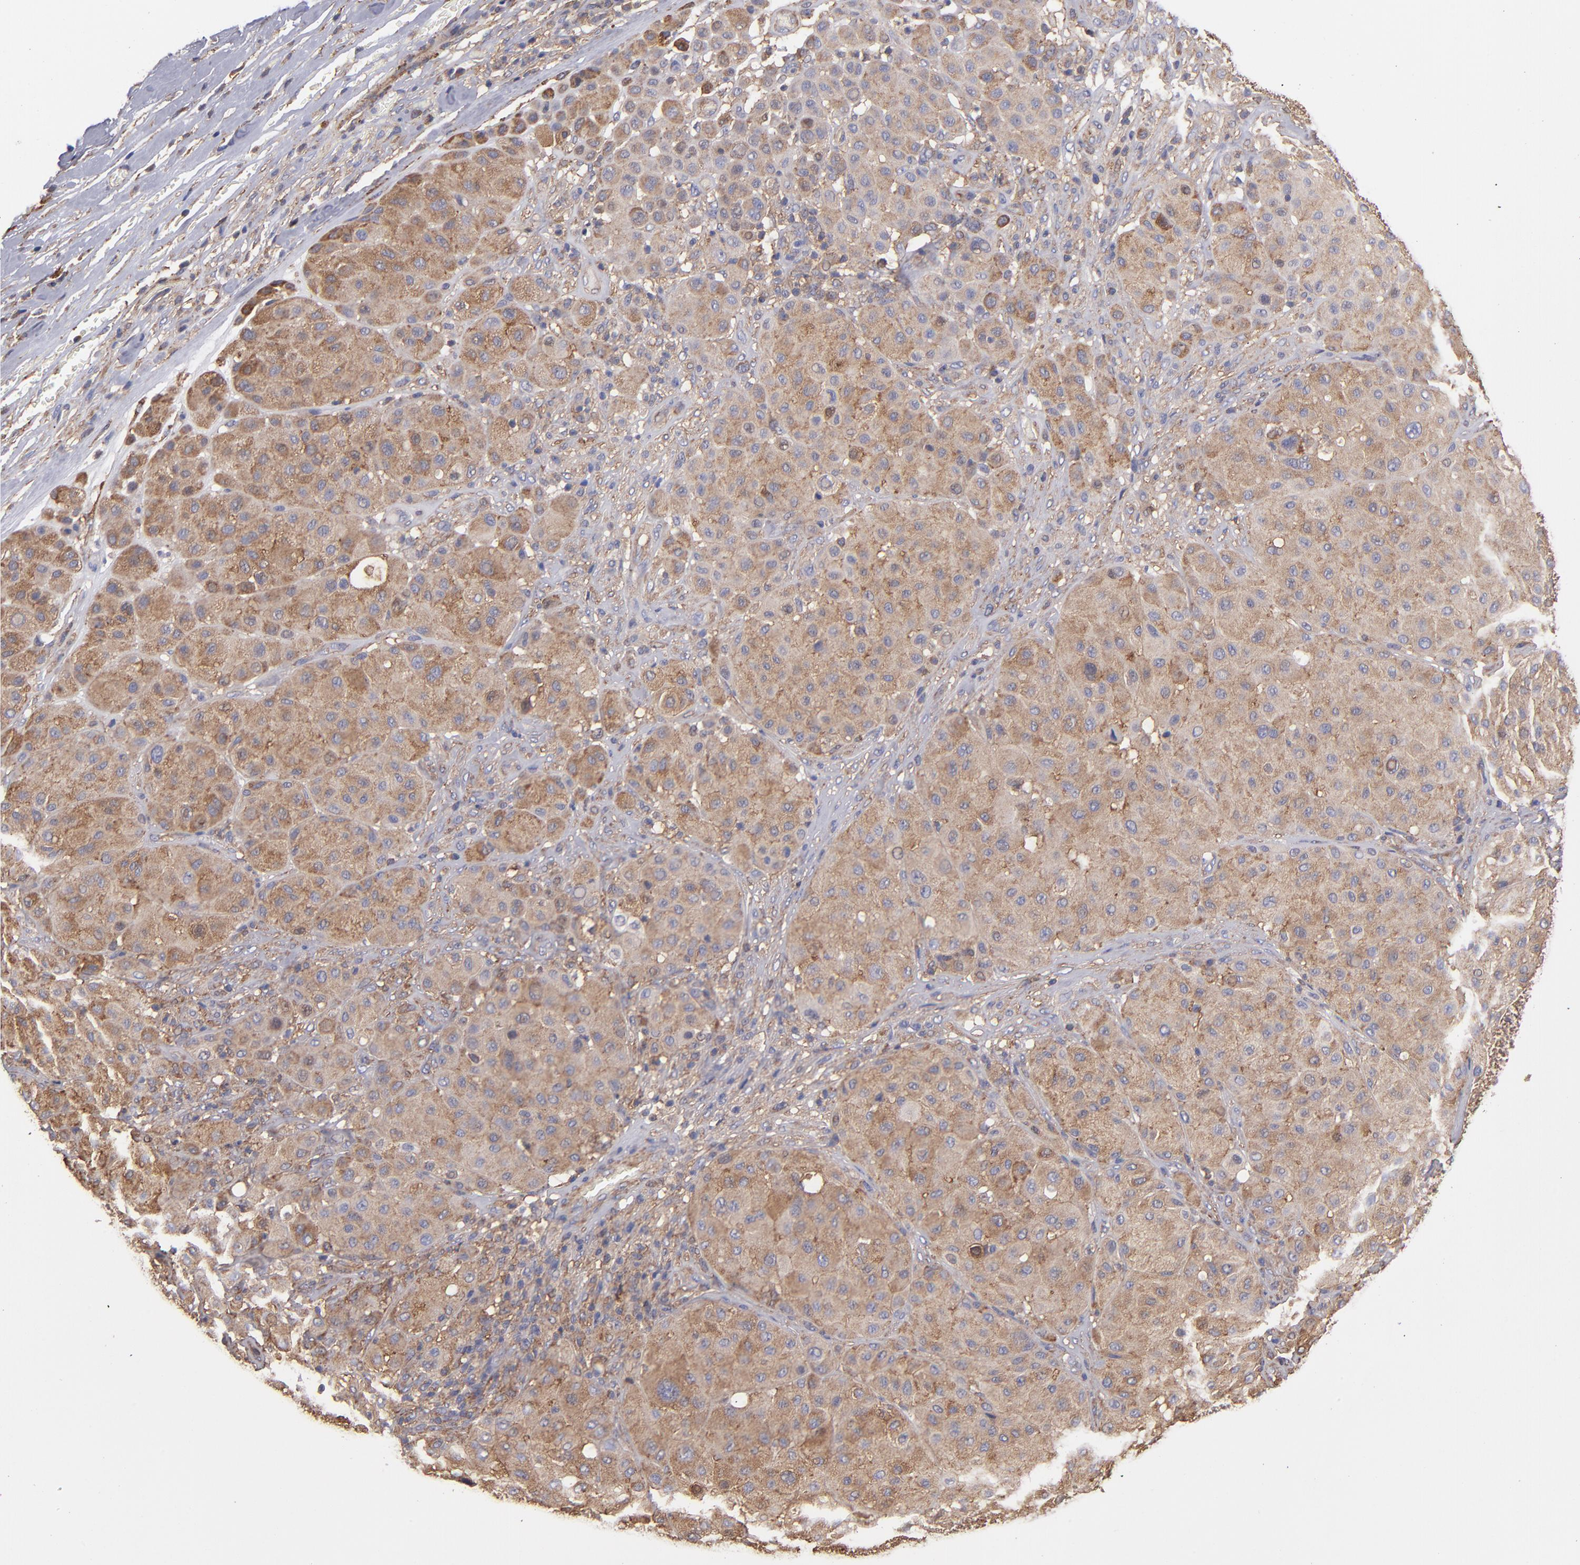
{"staining": {"intensity": "moderate", "quantity": ">75%", "location": "cytoplasmic/membranous"}, "tissue": "melanoma", "cell_type": "Tumor cells", "image_type": "cancer", "snomed": [{"axis": "morphology", "description": "Normal tissue, NOS"}, {"axis": "morphology", "description": "Malignant melanoma, Metastatic site"}, {"axis": "topography", "description": "Skin"}], "caption": "Moderate cytoplasmic/membranous protein staining is identified in approximately >75% of tumor cells in melanoma.", "gene": "MVP", "patient": {"sex": "male", "age": 41}}